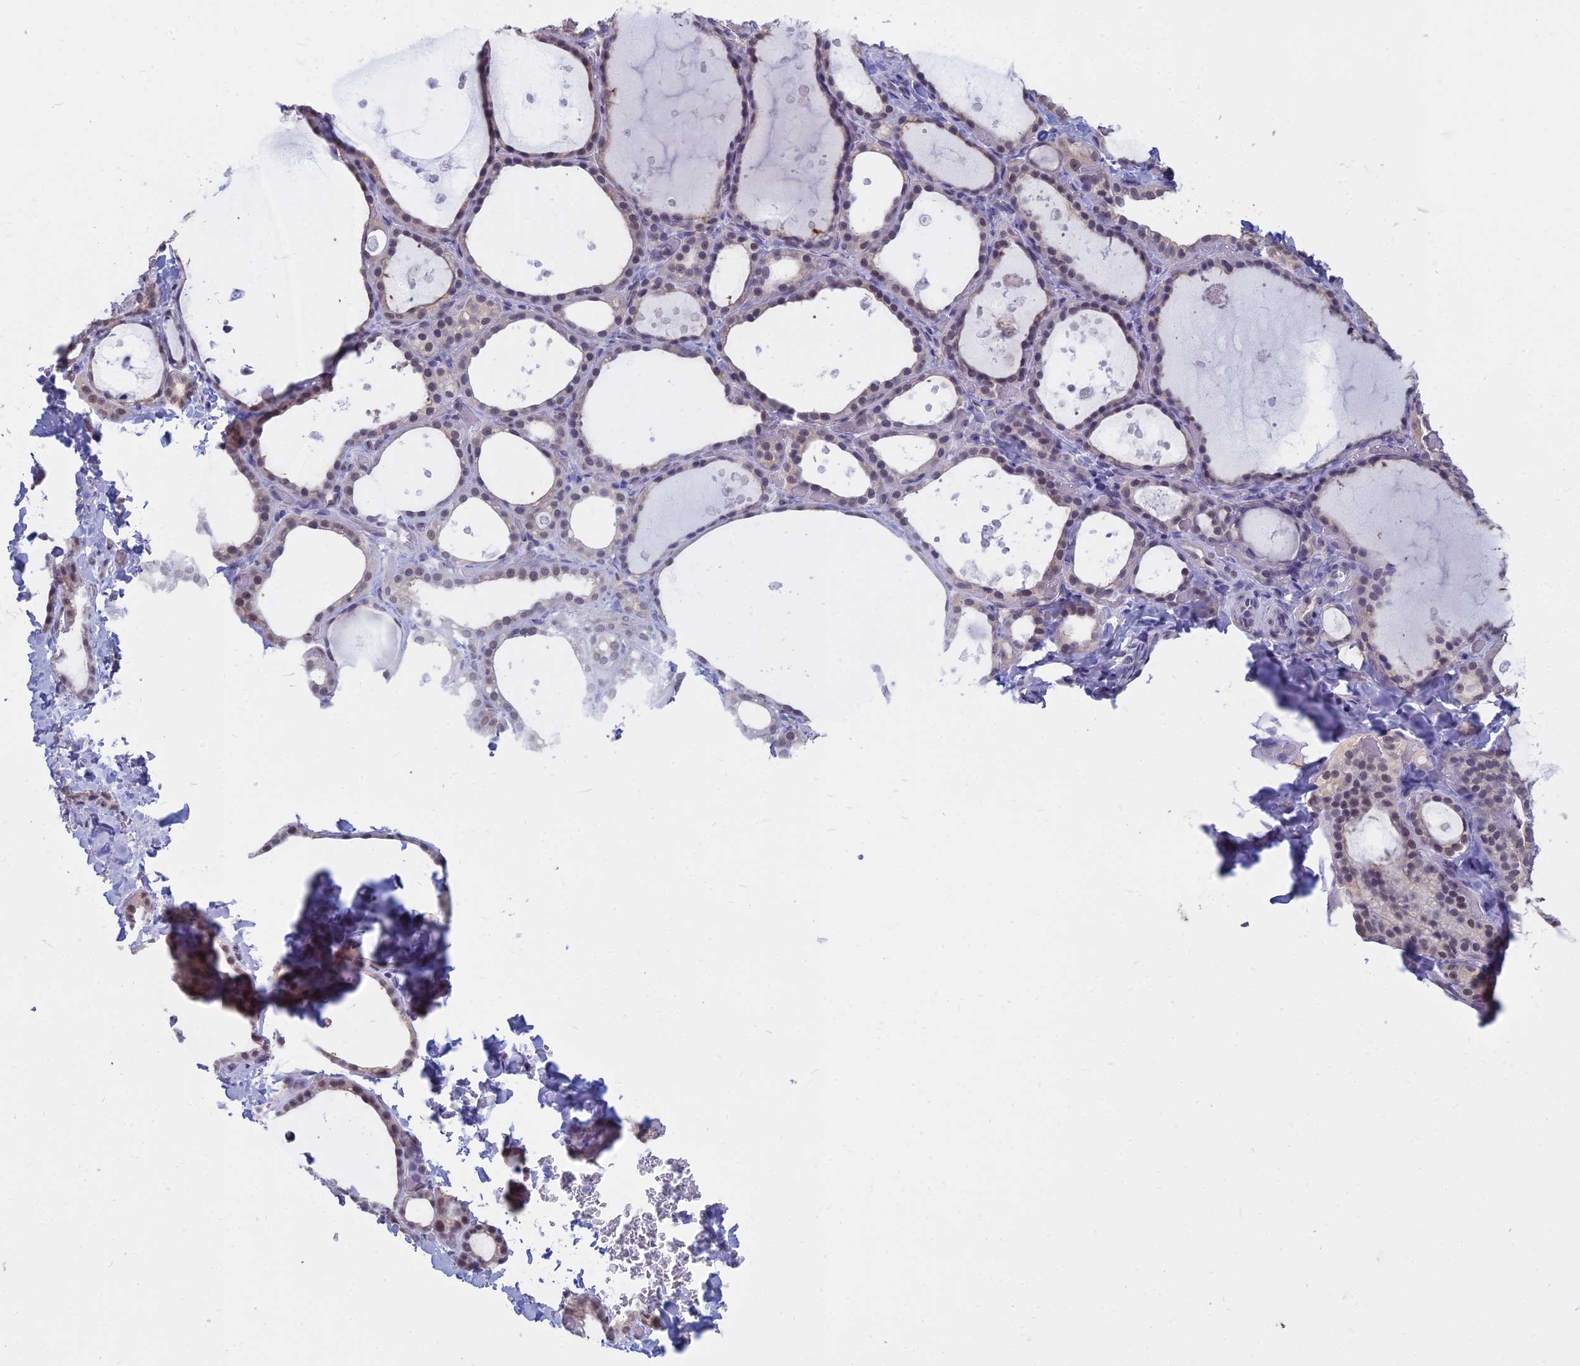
{"staining": {"intensity": "weak", "quantity": "<25%", "location": "nuclear"}, "tissue": "thyroid gland", "cell_type": "Glandular cells", "image_type": "normal", "snomed": [{"axis": "morphology", "description": "Normal tissue, NOS"}, {"axis": "topography", "description": "Thyroid gland"}], "caption": "DAB immunohistochemical staining of unremarkable human thyroid gland reveals no significant staining in glandular cells. (Brightfield microscopy of DAB immunohistochemistry (IHC) at high magnification).", "gene": "SRSF7", "patient": {"sex": "female", "age": 44}}